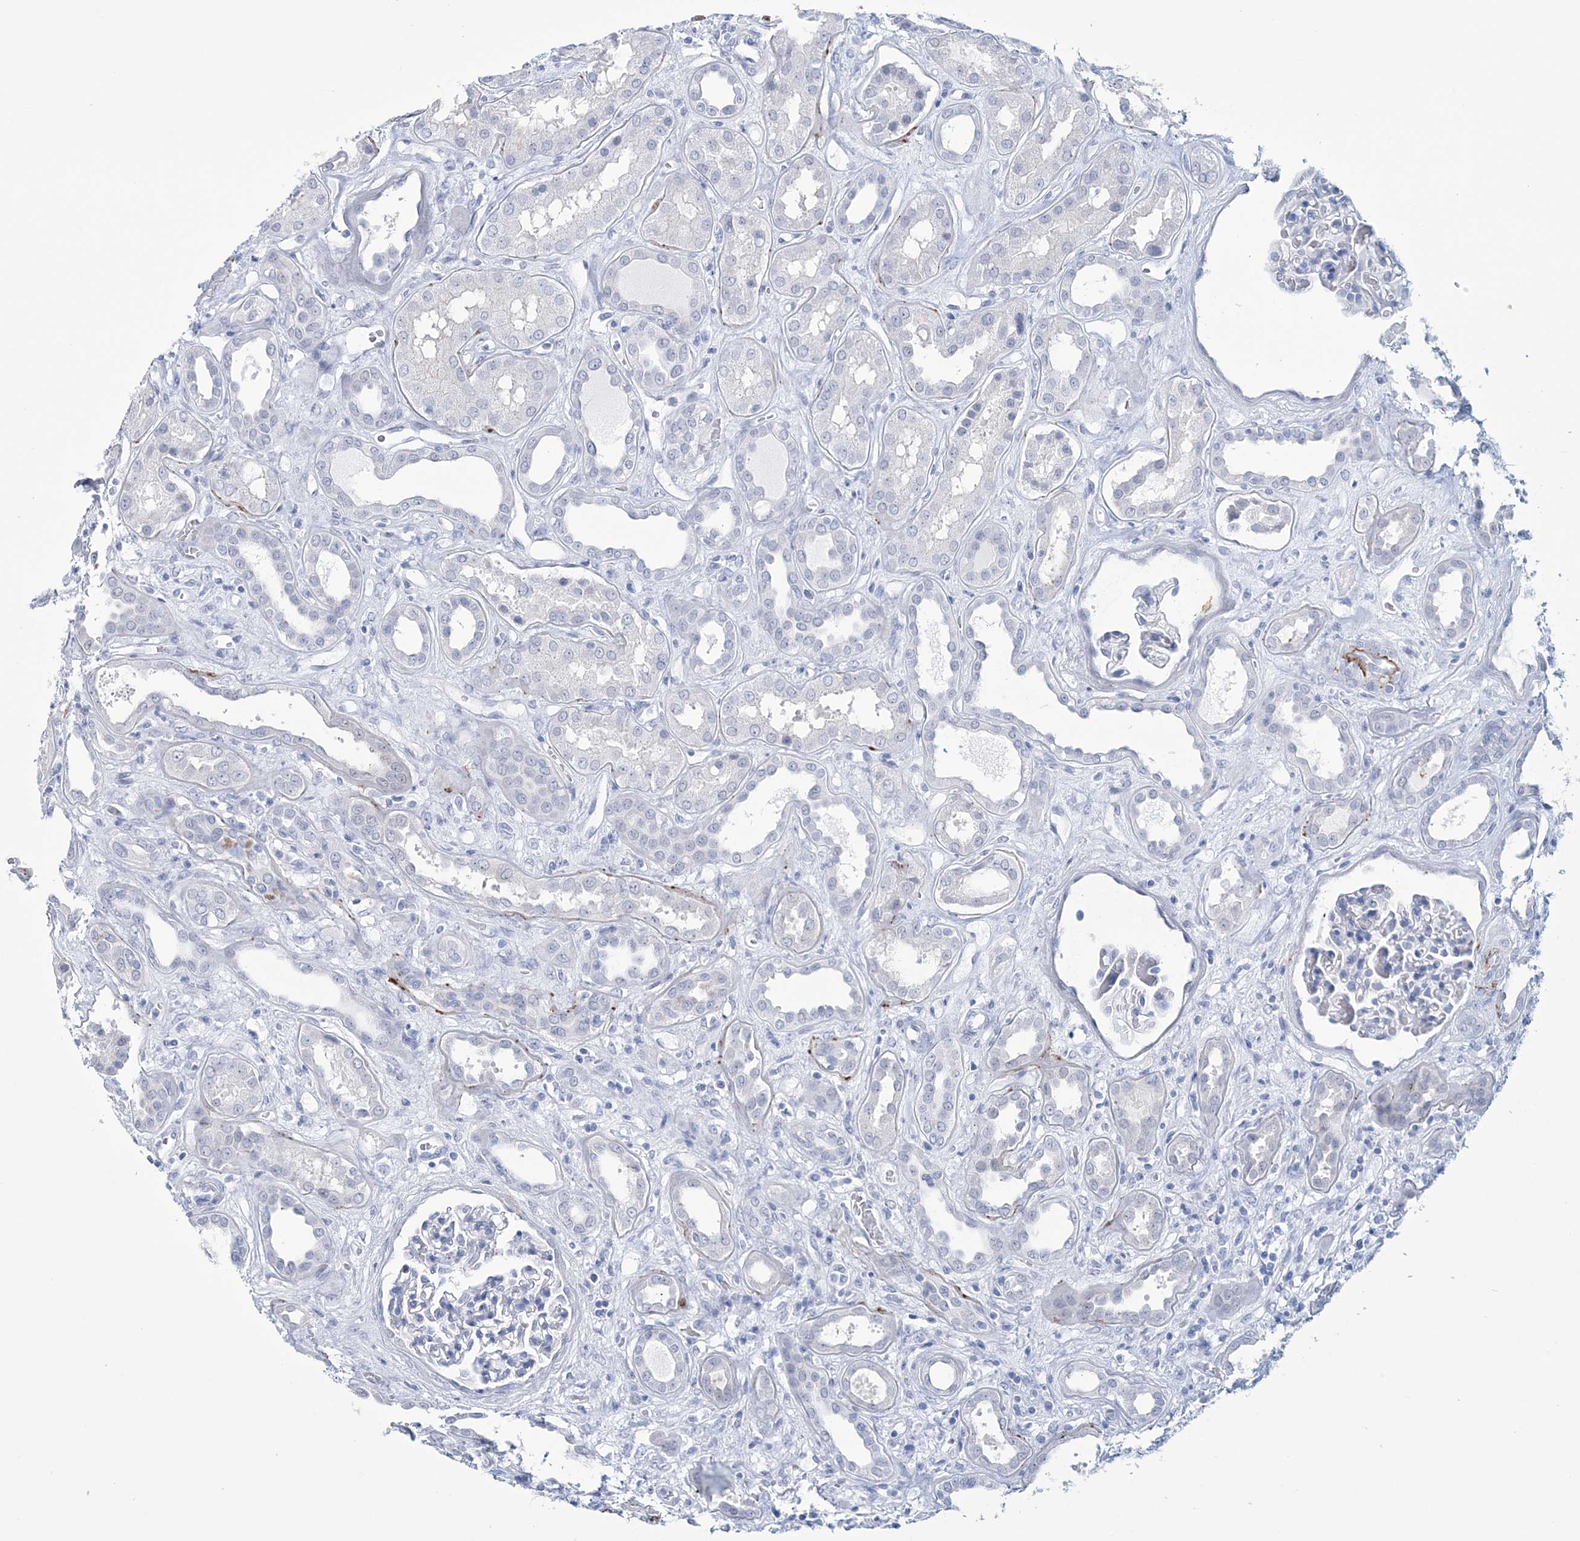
{"staining": {"intensity": "negative", "quantity": "none", "location": "none"}, "tissue": "kidney", "cell_type": "Cells in glomeruli", "image_type": "normal", "snomed": [{"axis": "morphology", "description": "Normal tissue, NOS"}, {"axis": "topography", "description": "Kidney"}], "caption": "A micrograph of kidney stained for a protein reveals no brown staining in cells in glomeruli. (Immunohistochemistry (ihc), brightfield microscopy, high magnification).", "gene": "DPCD", "patient": {"sex": "male", "age": 59}}